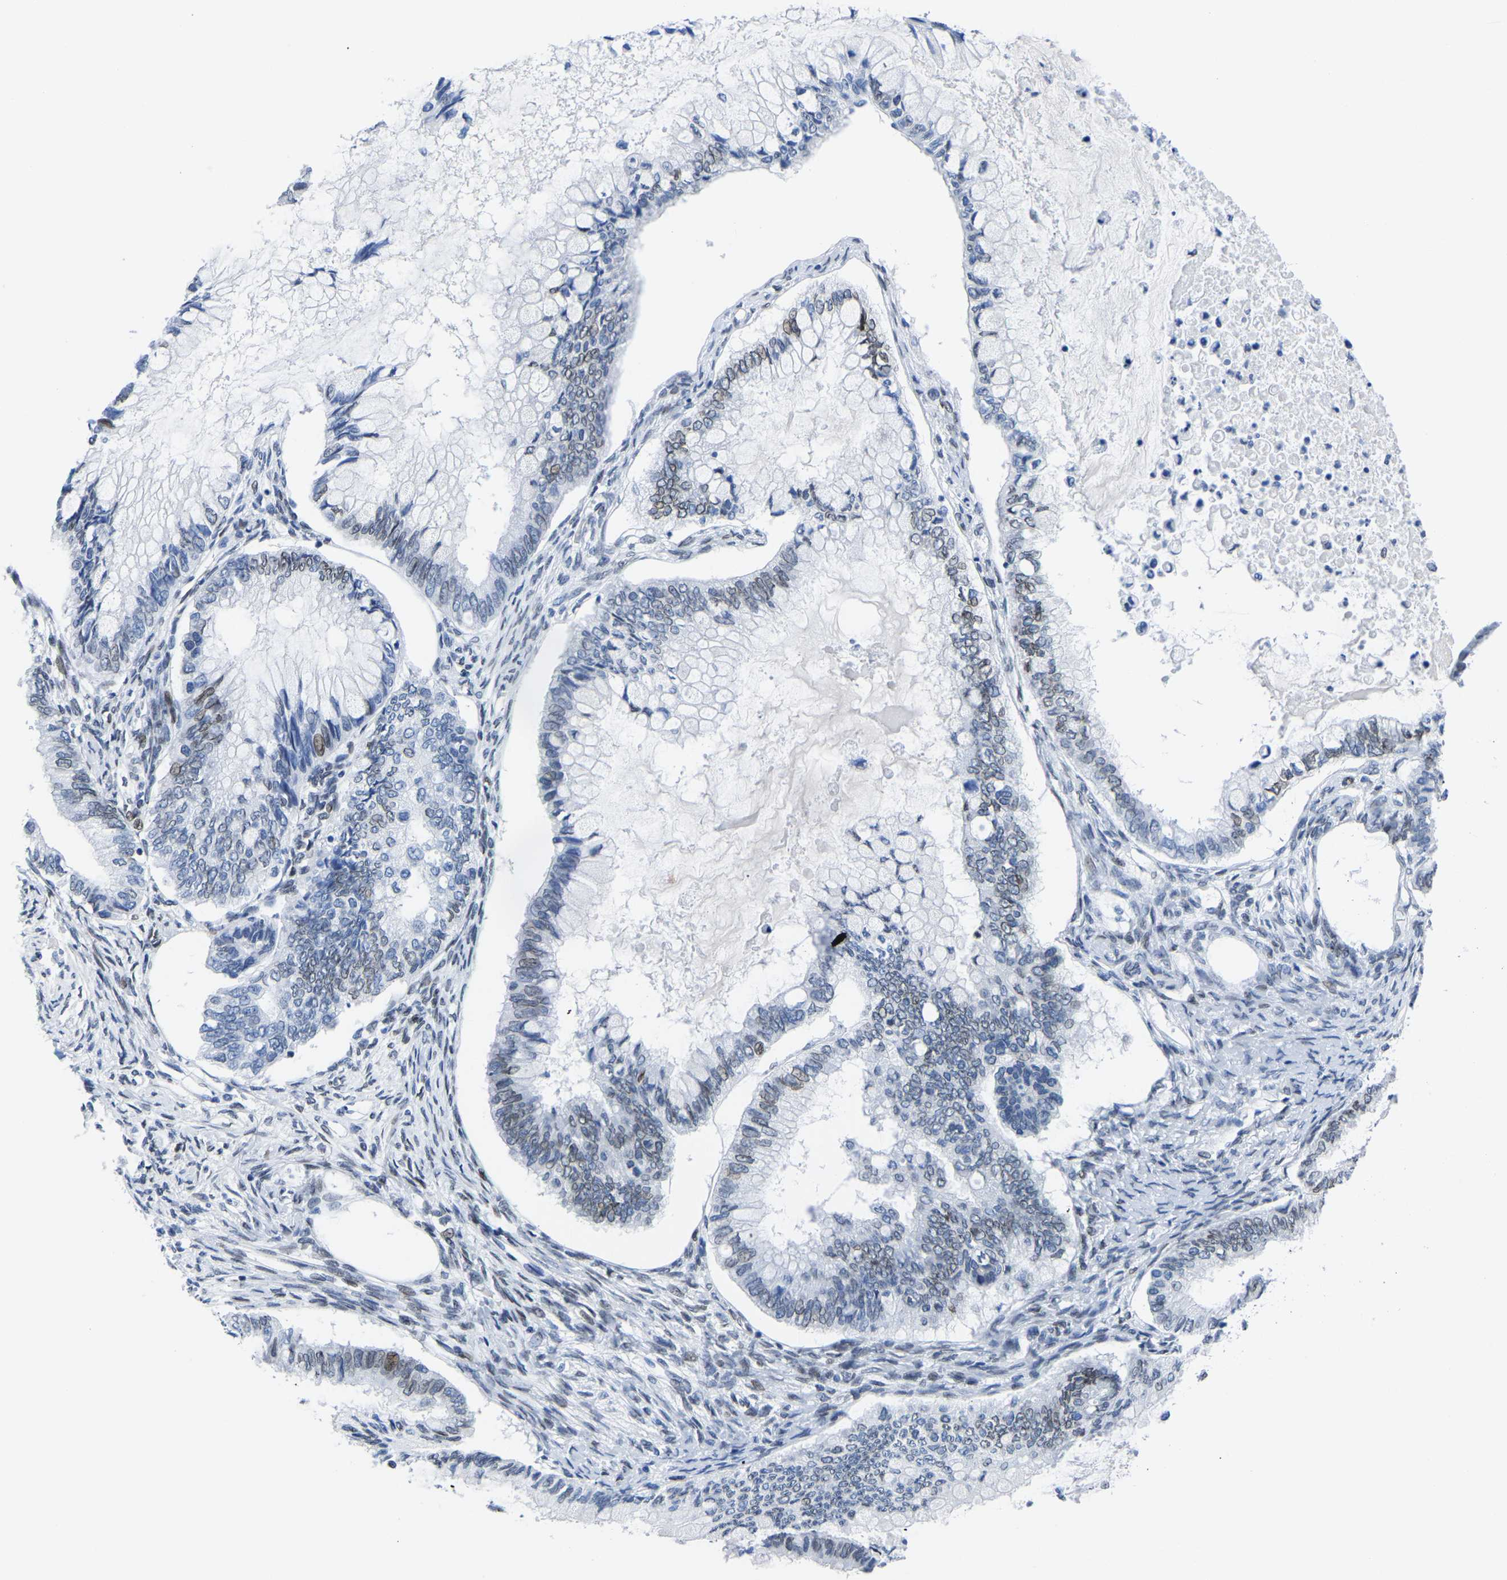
{"staining": {"intensity": "weak", "quantity": "25%-75%", "location": "nuclear"}, "tissue": "ovarian cancer", "cell_type": "Tumor cells", "image_type": "cancer", "snomed": [{"axis": "morphology", "description": "Cystadenocarcinoma, mucinous, NOS"}, {"axis": "topography", "description": "Ovary"}], "caption": "A low amount of weak nuclear expression is present in about 25%-75% of tumor cells in ovarian cancer tissue.", "gene": "UPK3A", "patient": {"sex": "female", "age": 80}}